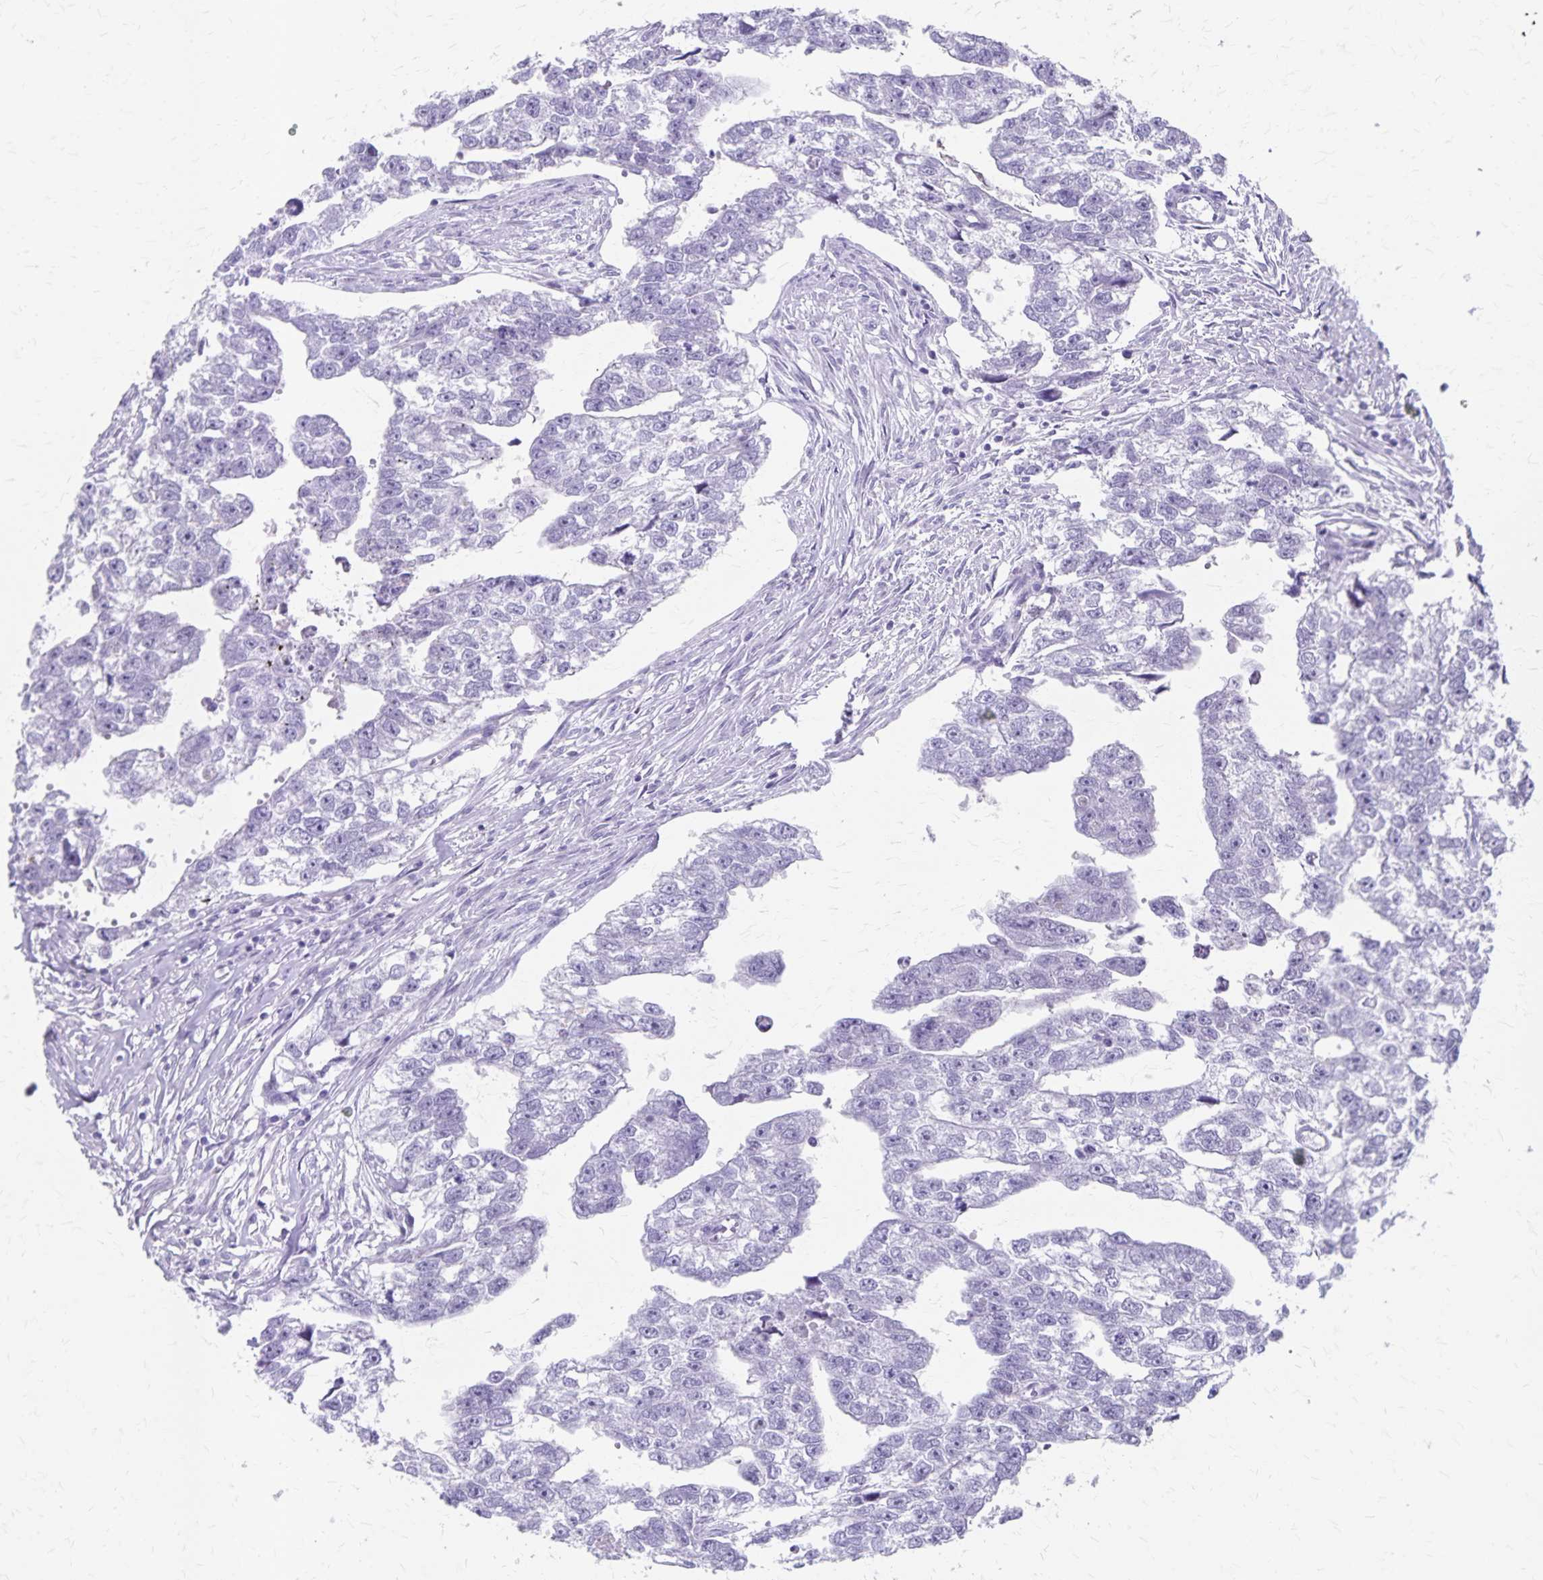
{"staining": {"intensity": "negative", "quantity": "none", "location": "none"}, "tissue": "testis cancer", "cell_type": "Tumor cells", "image_type": "cancer", "snomed": [{"axis": "morphology", "description": "Carcinoma, Embryonal, NOS"}, {"axis": "morphology", "description": "Teratoma, malignant, NOS"}, {"axis": "topography", "description": "Testis"}], "caption": "Histopathology image shows no significant protein expression in tumor cells of testis cancer.", "gene": "GPBAR1", "patient": {"sex": "male", "age": 44}}